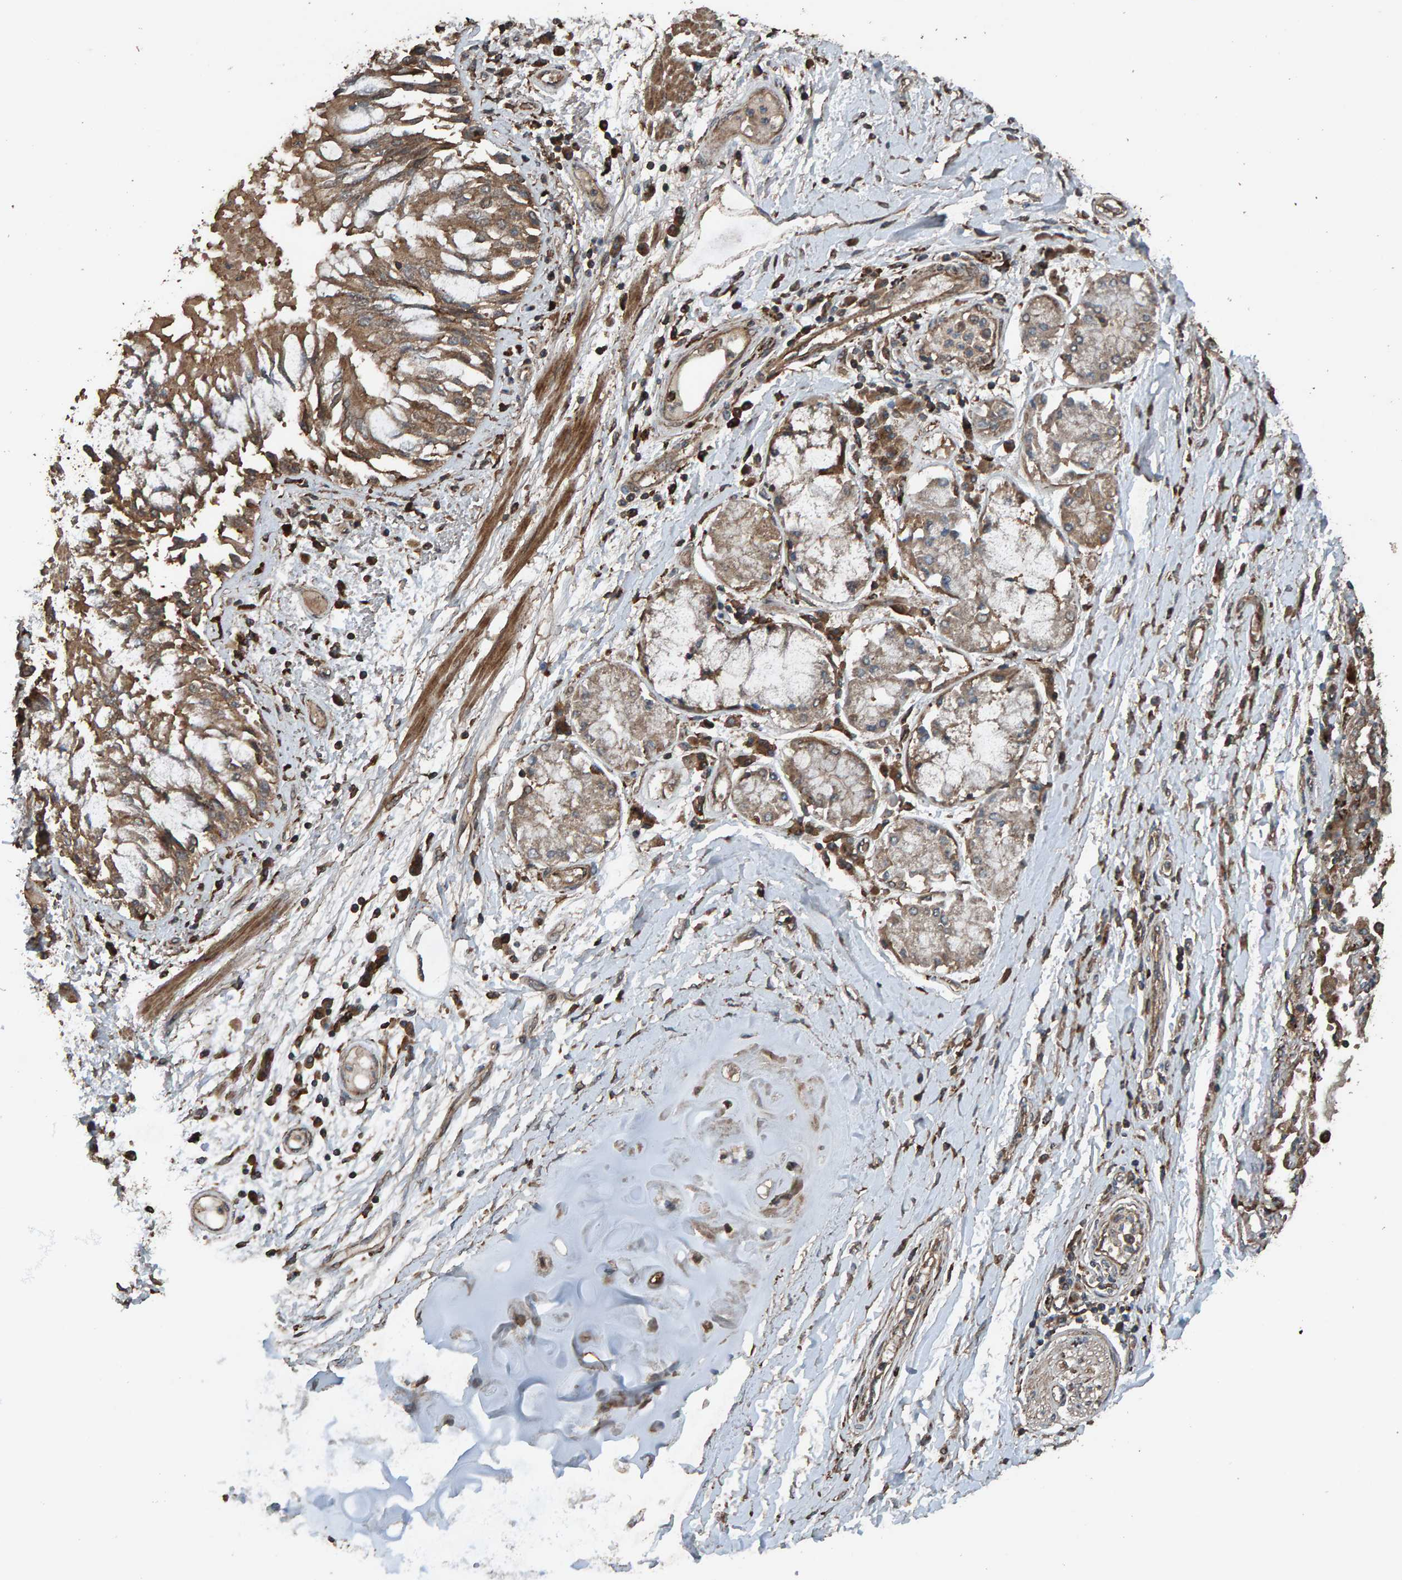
{"staining": {"intensity": "moderate", "quantity": ">75%", "location": "cytoplasmic/membranous"}, "tissue": "lung cancer", "cell_type": "Tumor cells", "image_type": "cancer", "snomed": [{"axis": "morphology", "description": "Normal tissue, NOS"}, {"axis": "morphology", "description": "Squamous cell carcinoma, NOS"}, {"axis": "topography", "description": "Lymph node"}, {"axis": "topography", "description": "Cartilage tissue"}, {"axis": "topography", "description": "Bronchus"}, {"axis": "topography", "description": "Lung"}, {"axis": "topography", "description": "Peripheral nerve tissue"}], "caption": "Tumor cells display medium levels of moderate cytoplasmic/membranous positivity in about >75% of cells in lung cancer (squamous cell carcinoma).", "gene": "DUS1L", "patient": {"sex": "female", "age": 49}}